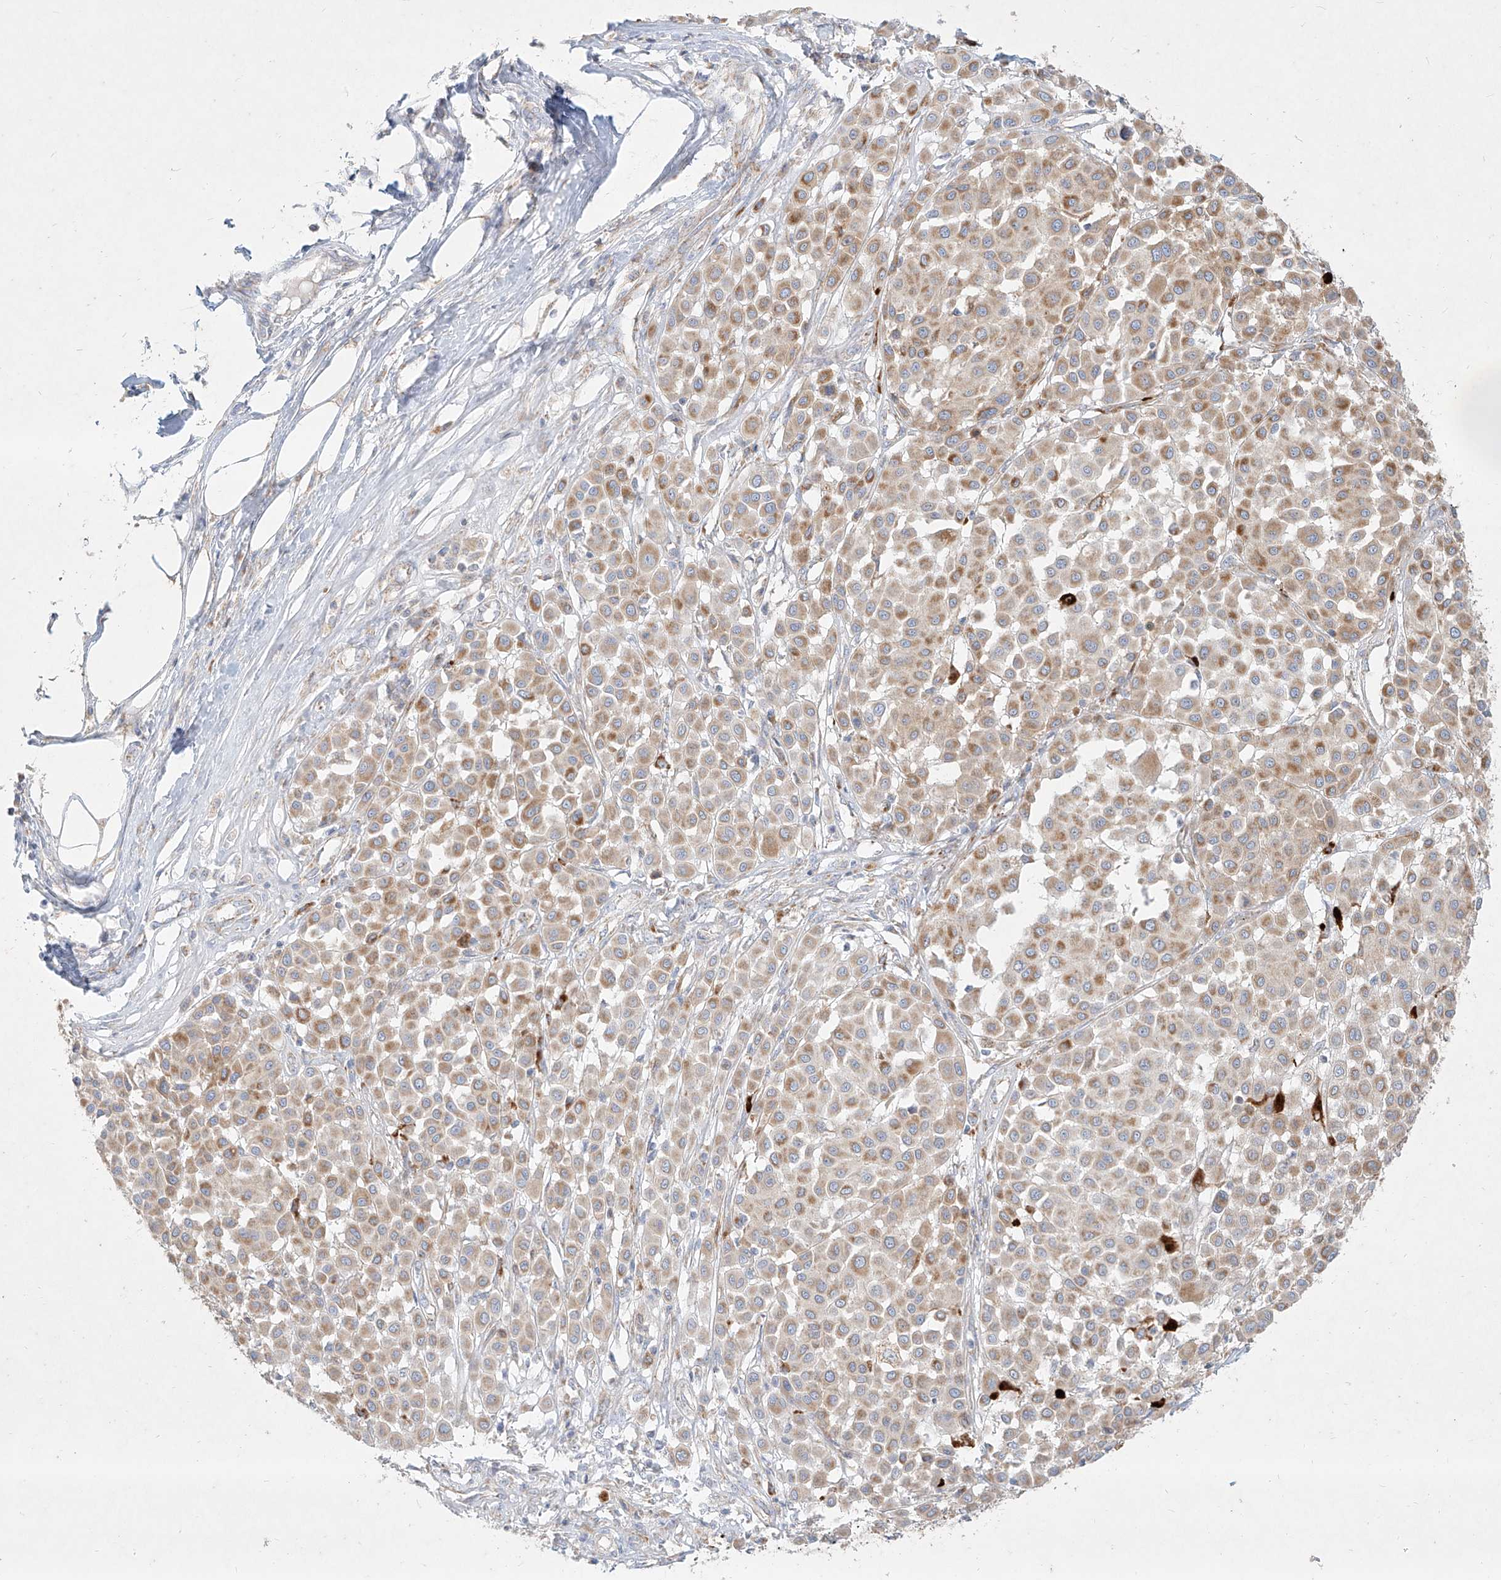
{"staining": {"intensity": "moderate", "quantity": ">75%", "location": "cytoplasmic/membranous"}, "tissue": "melanoma", "cell_type": "Tumor cells", "image_type": "cancer", "snomed": [{"axis": "morphology", "description": "Malignant melanoma, Metastatic site"}, {"axis": "topography", "description": "Soft tissue"}], "caption": "Immunohistochemistry (DAB) staining of human melanoma reveals moderate cytoplasmic/membranous protein positivity in about >75% of tumor cells. Immunohistochemistry (ihc) stains the protein of interest in brown and the nuclei are stained blue.", "gene": "MTX2", "patient": {"sex": "male", "age": 41}}